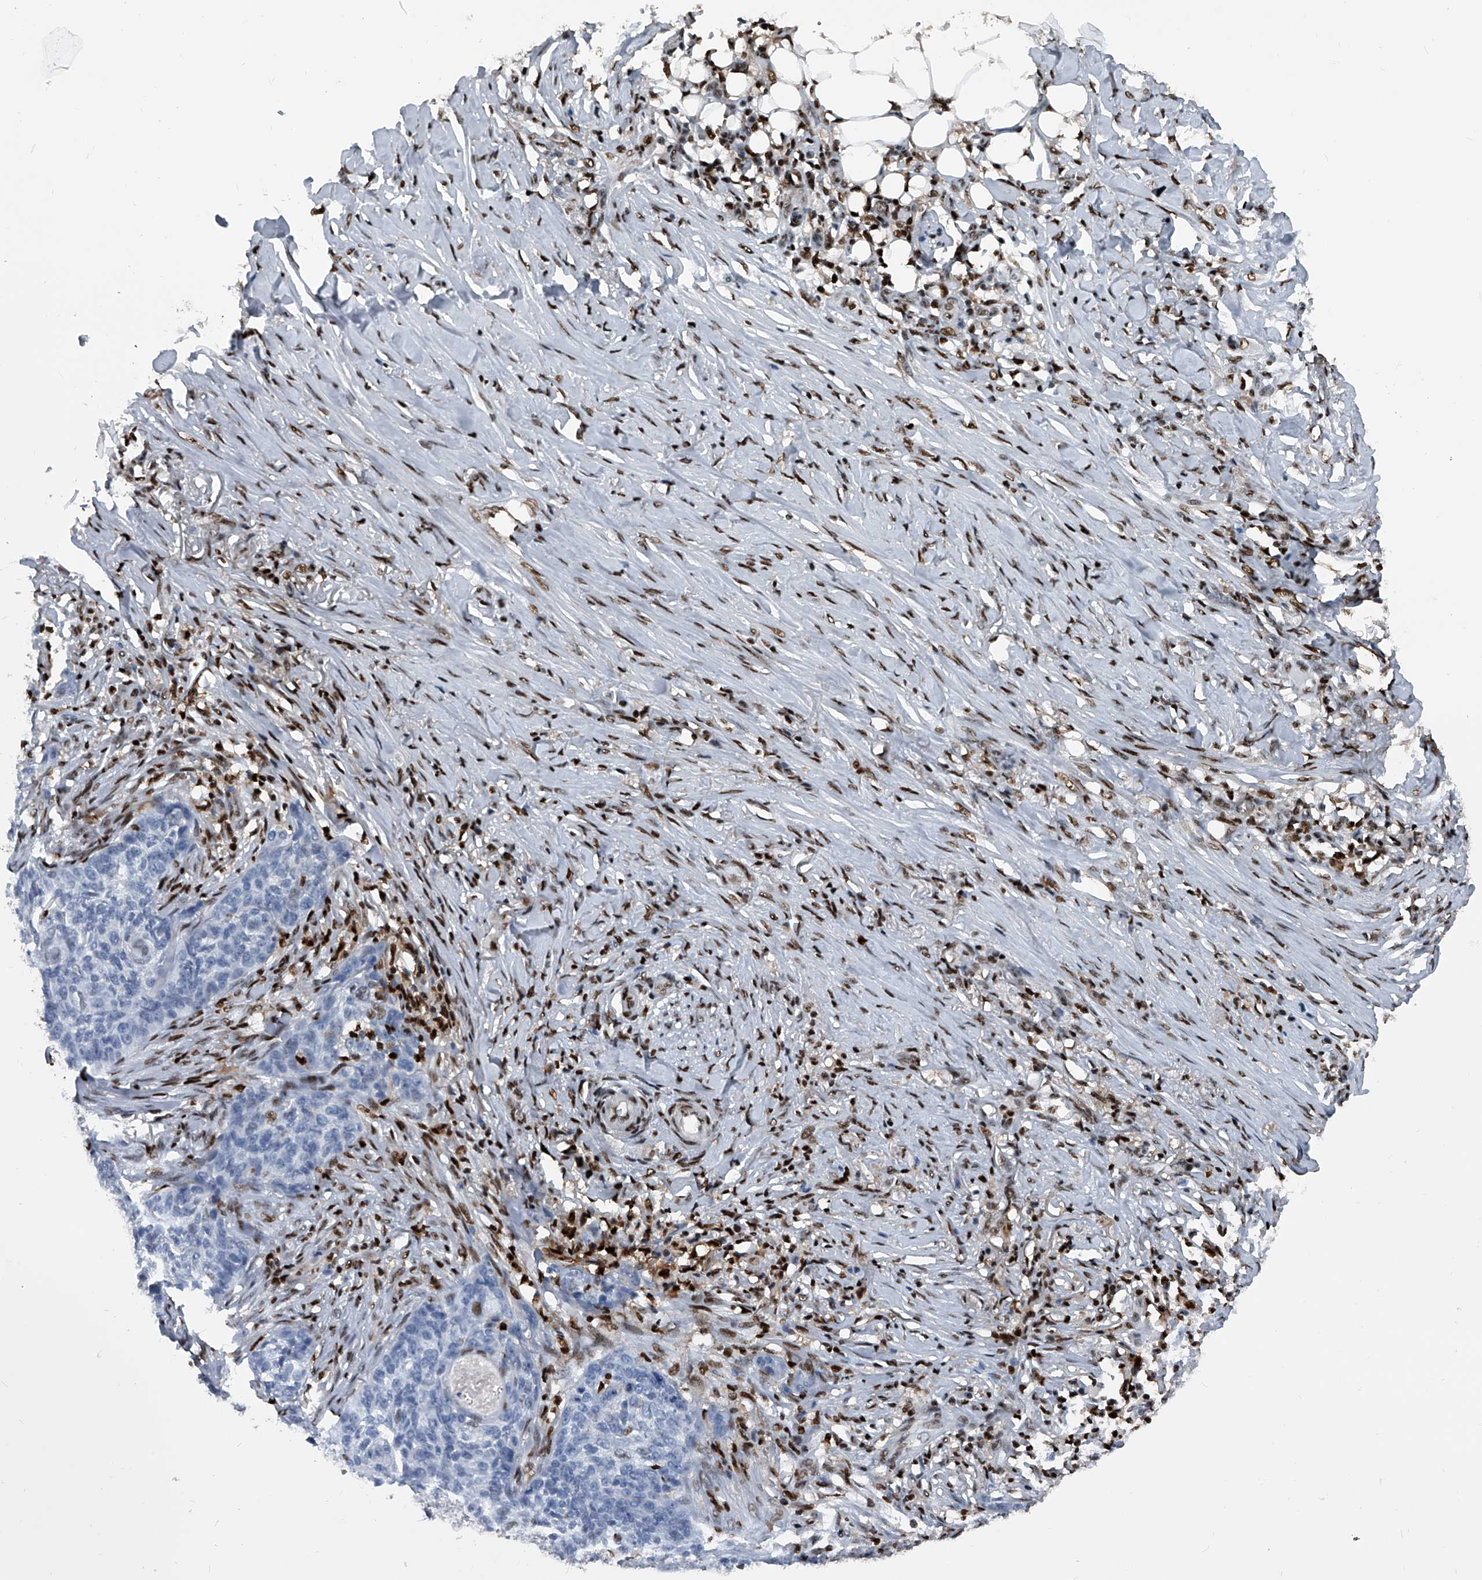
{"staining": {"intensity": "negative", "quantity": "none", "location": "none"}, "tissue": "skin cancer", "cell_type": "Tumor cells", "image_type": "cancer", "snomed": [{"axis": "morphology", "description": "Basal cell carcinoma"}, {"axis": "topography", "description": "Skin"}], "caption": "The micrograph reveals no significant positivity in tumor cells of skin cancer (basal cell carcinoma).", "gene": "FKBP5", "patient": {"sex": "male", "age": 85}}